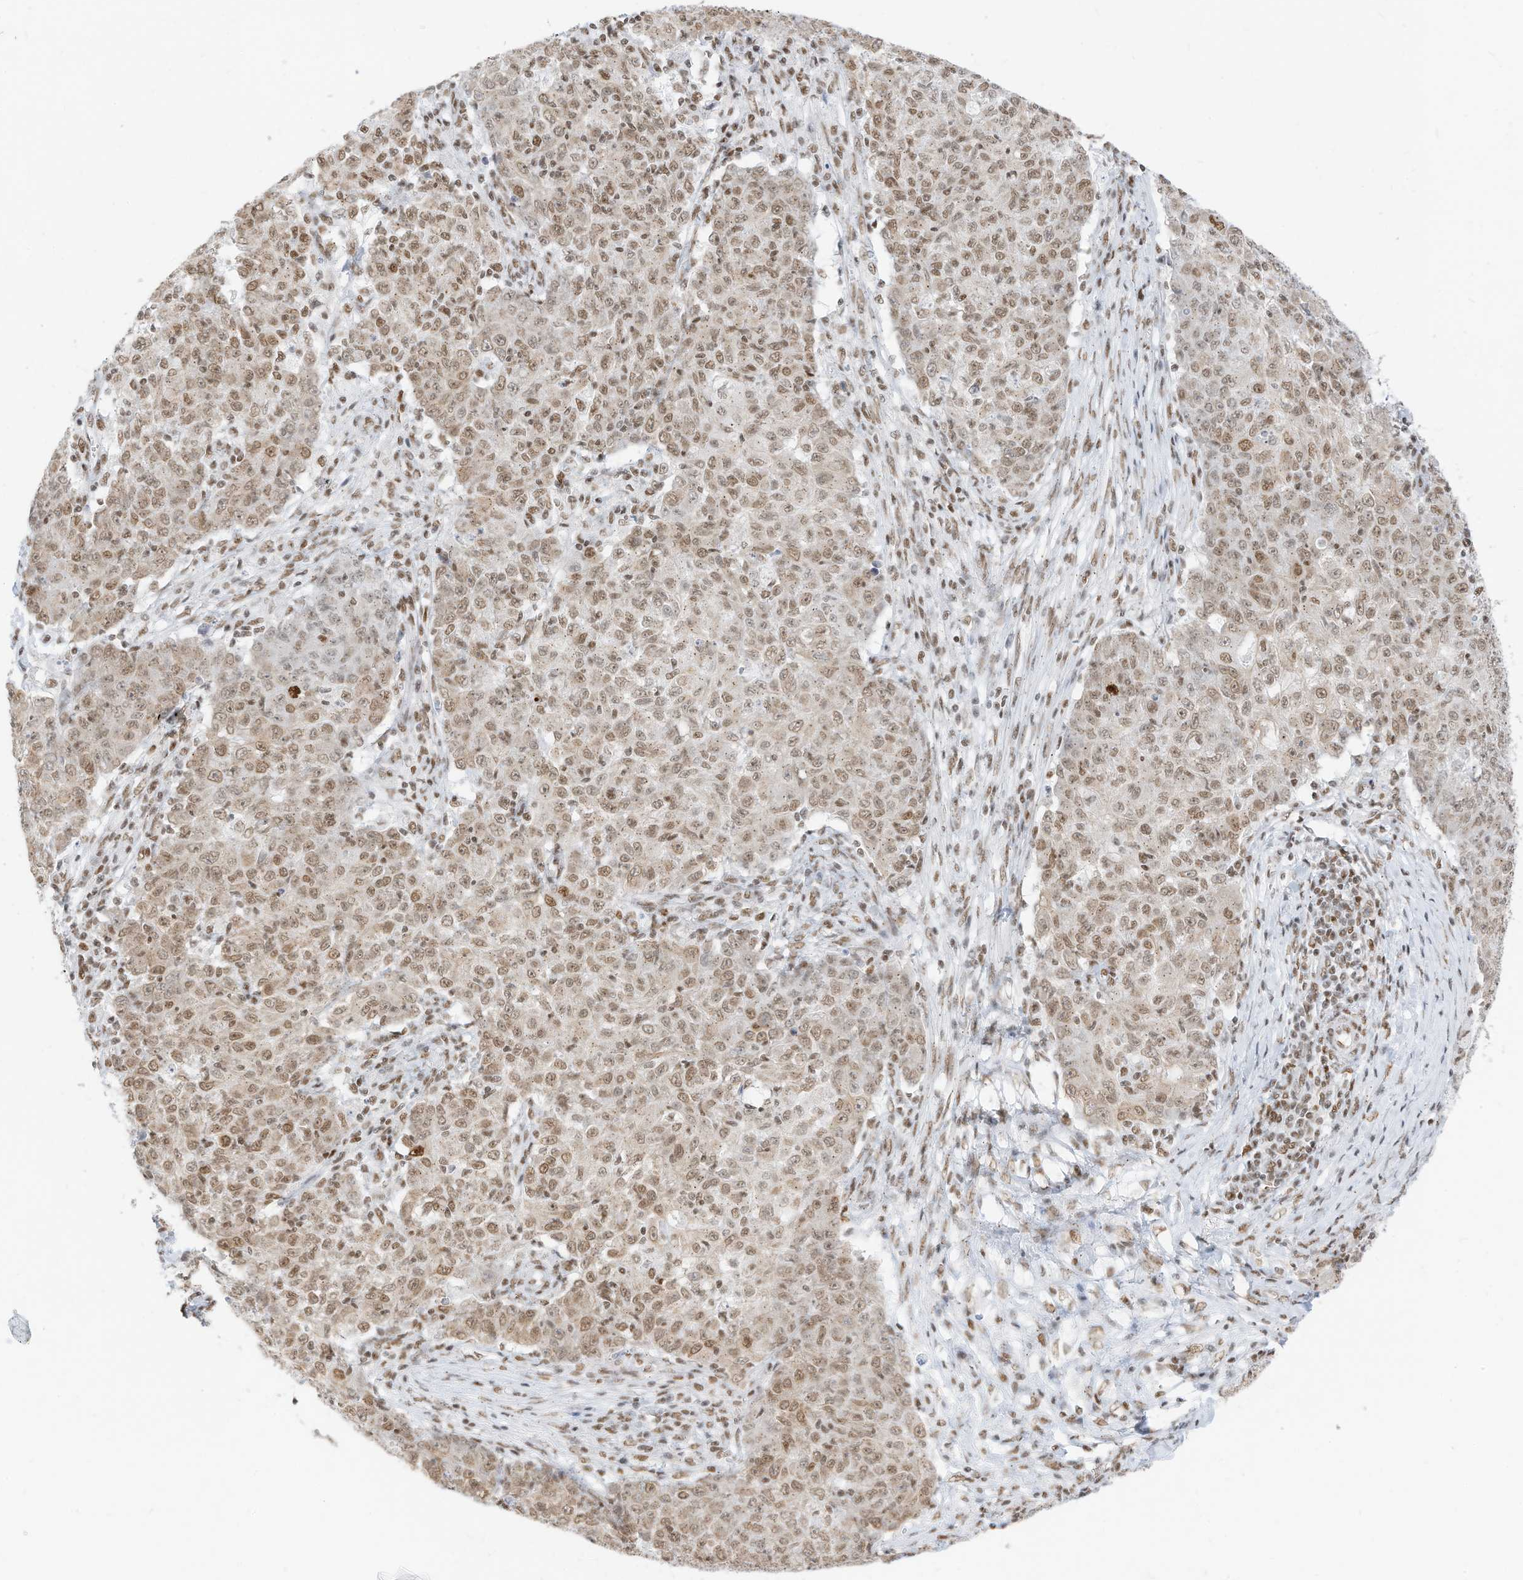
{"staining": {"intensity": "moderate", "quantity": ">75%", "location": "nuclear"}, "tissue": "ovarian cancer", "cell_type": "Tumor cells", "image_type": "cancer", "snomed": [{"axis": "morphology", "description": "Carcinoma, endometroid"}, {"axis": "topography", "description": "Ovary"}], "caption": "High-magnification brightfield microscopy of ovarian cancer stained with DAB (brown) and counterstained with hematoxylin (blue). tumor cells exhibit moderate nuclear expression is appreciated in approximately>75% of cells. The staining was performed using DAB to visualize the protein expression in brown, while the nuclei were stained in blue with hematoxylin (Magnification: 20x).", "gene": "SMARCA2", "patient": {"sex": "female", "age": 42}}